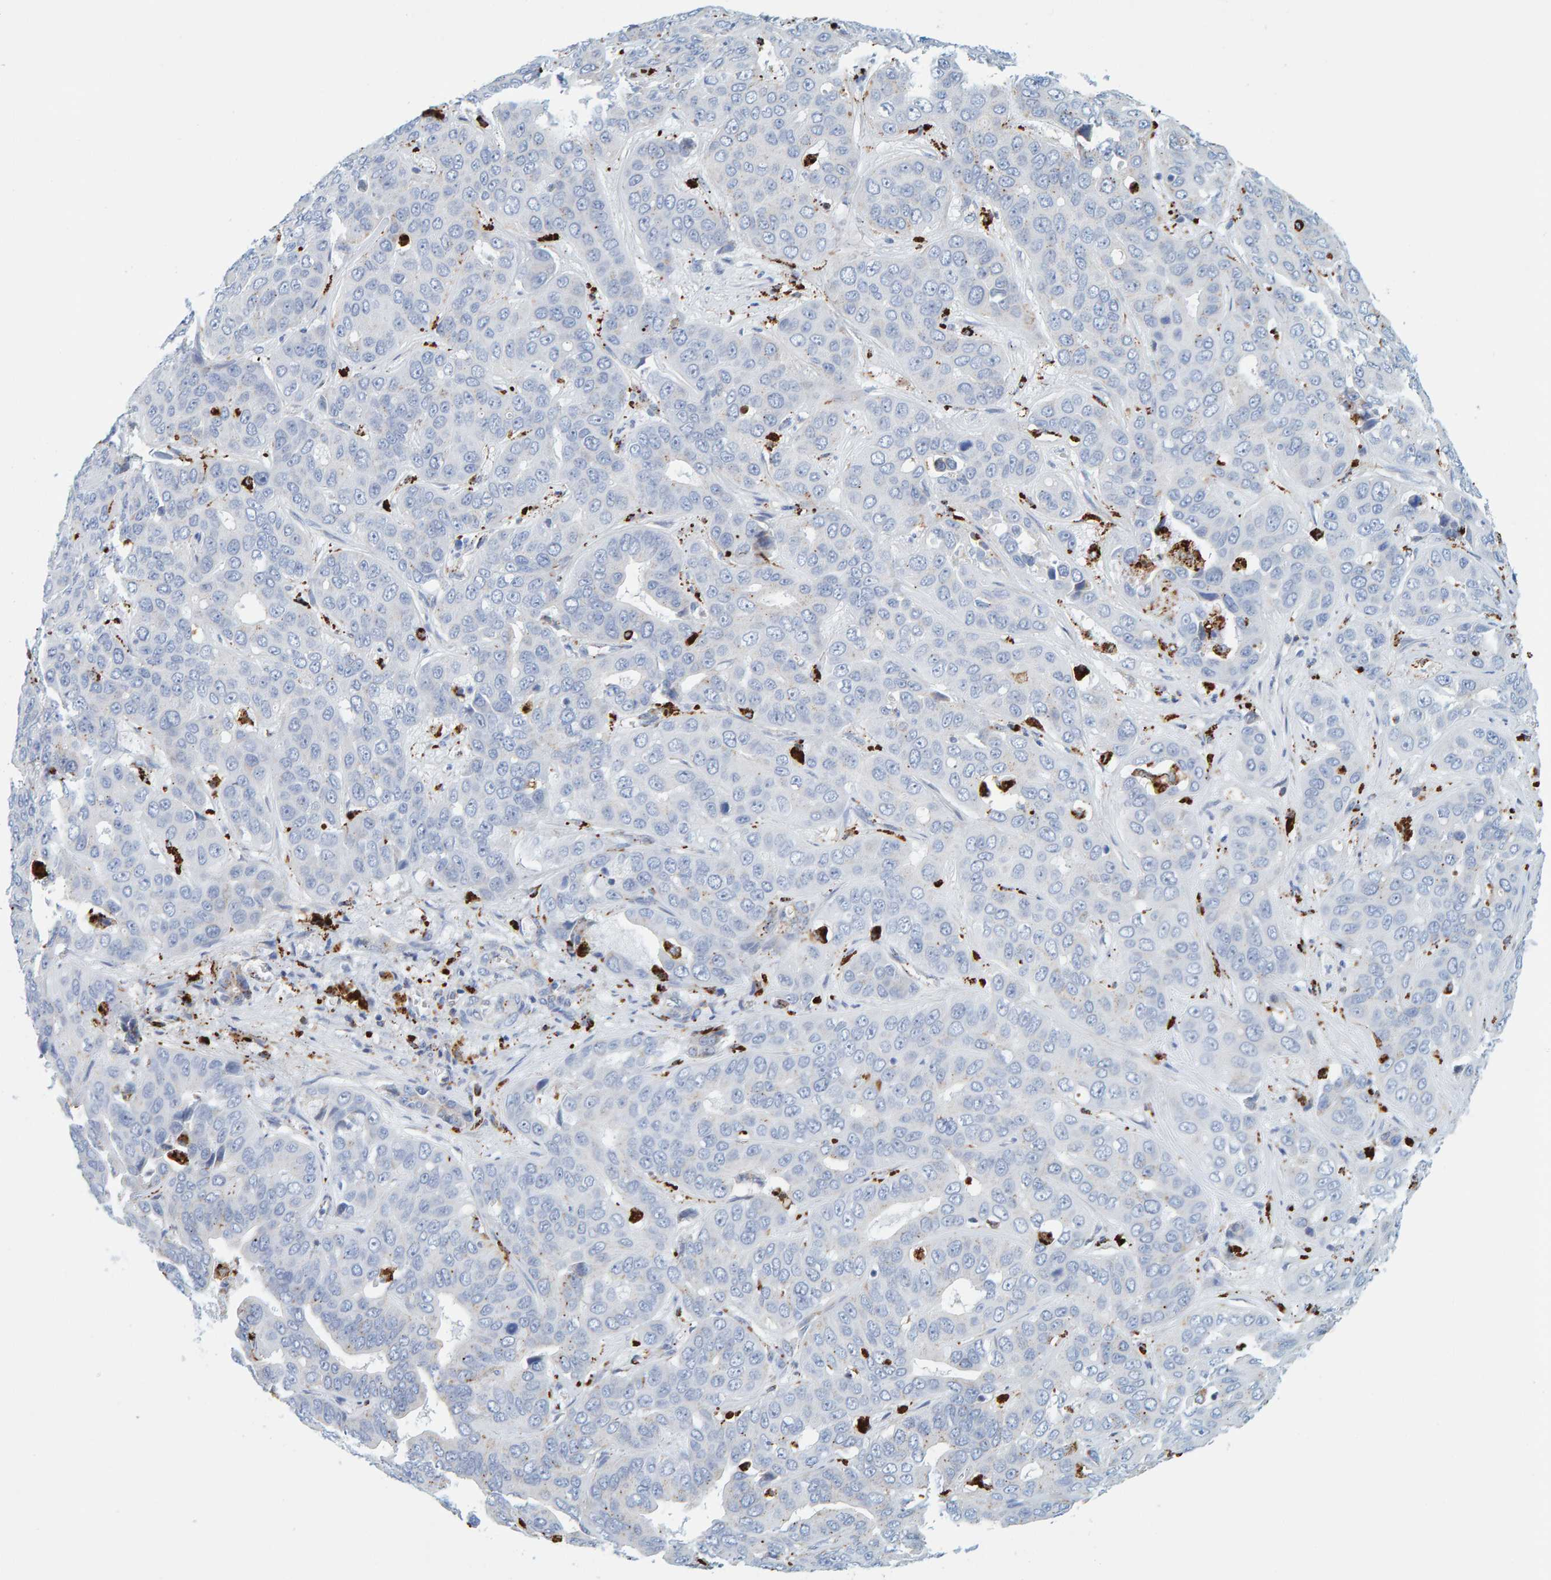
{"staining": {"intensity": "negative", "quantity": "none", "location": "none"}, "tissue": "liver cancer", "cell_type": "Tumor cells", "image_type": "cancer", "snomed": [{"axis": "morphology", "description": "Cholangiocarcinoma"}, {"axis": "topography", "description": "Liver"}], "caption": "IHC of liver cholangiocarcinoma shows no staining in tumor cells.", "gene": "BIN3", "patient": {"sex": "female", "age": 52}}